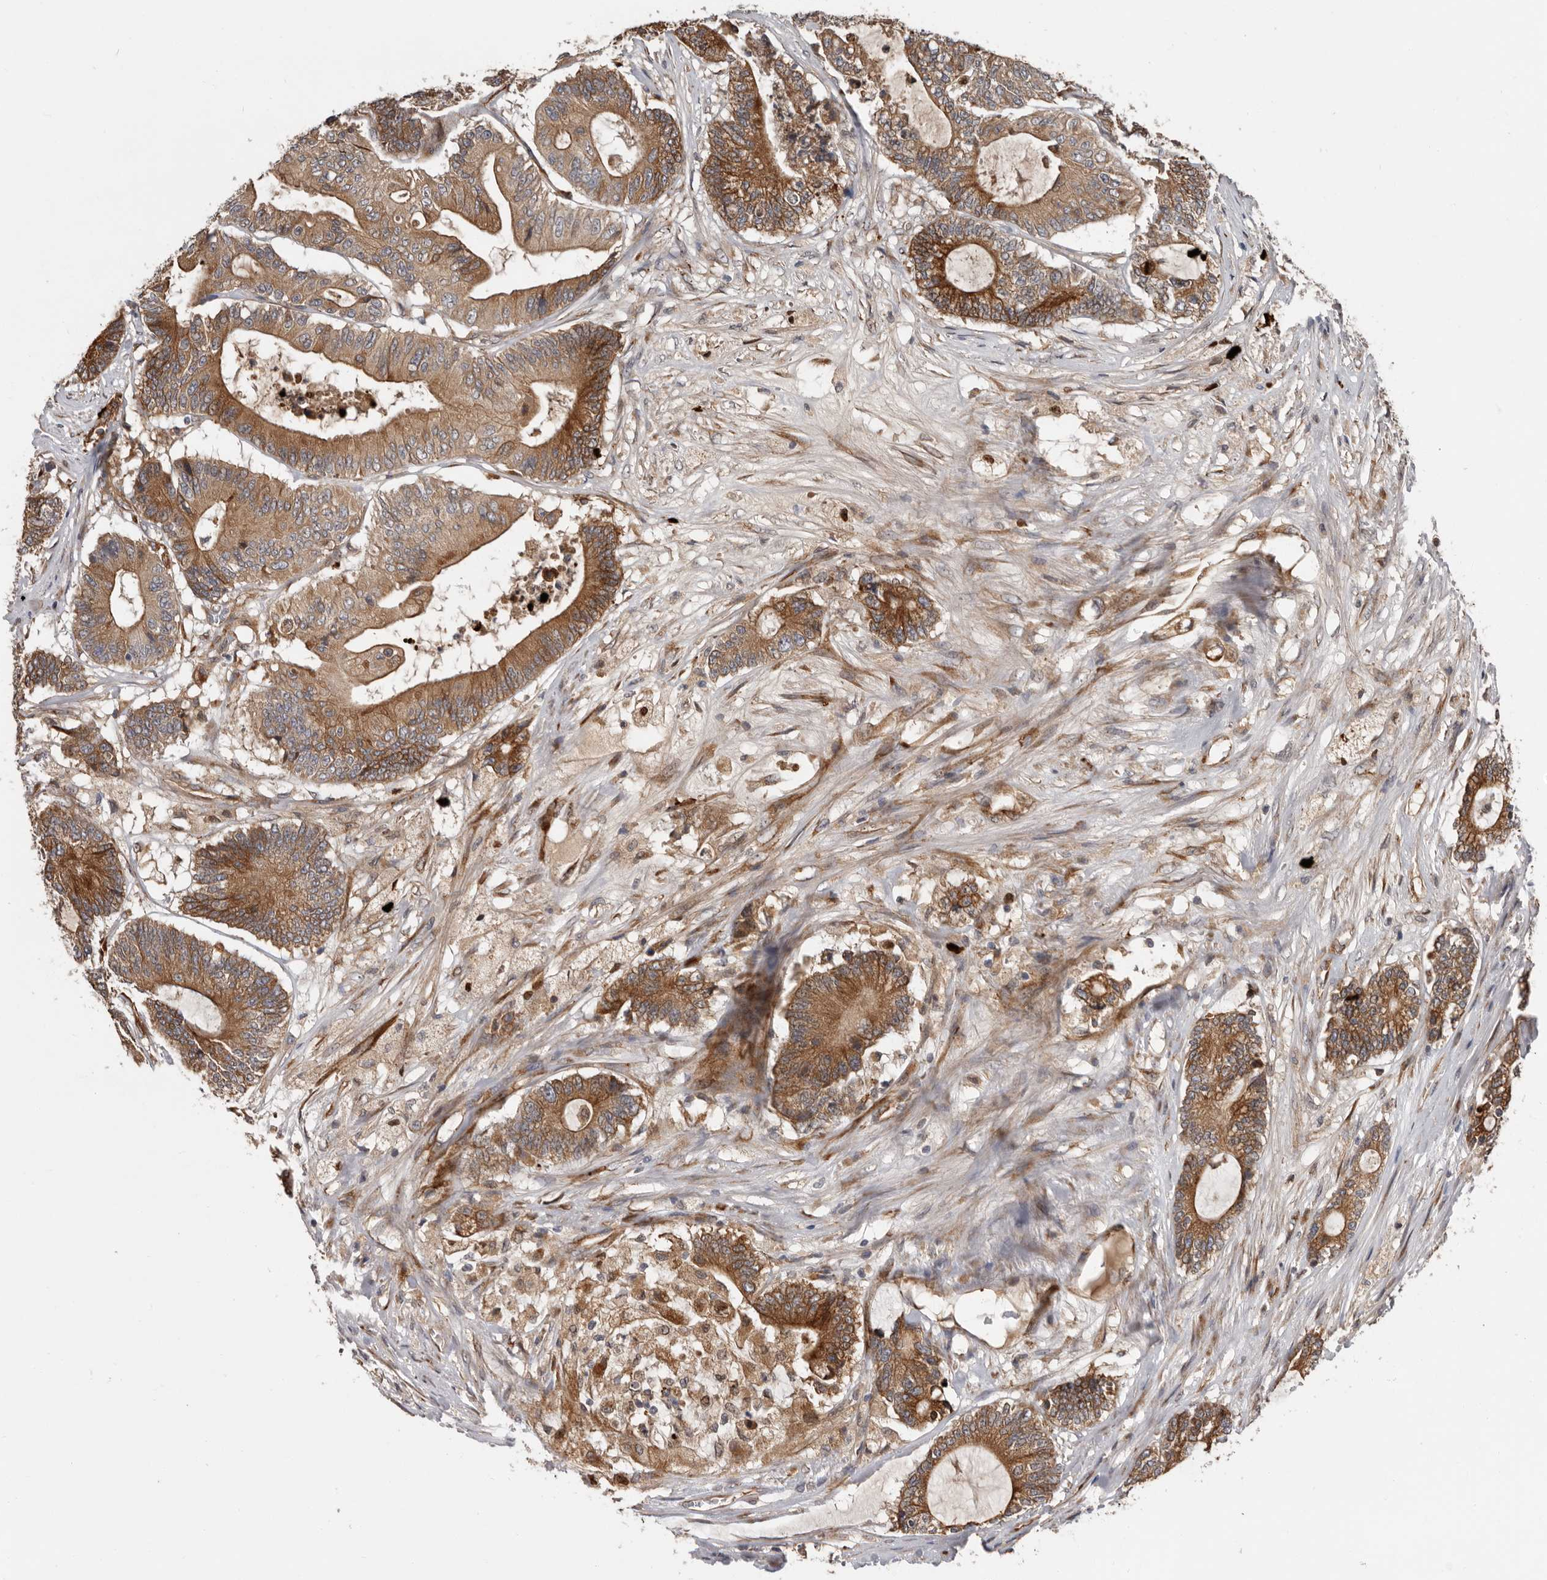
{"staining": {"intensity": "strong", "quantity": ">75%", "location": "cytoplasmic/membranous"}, "tissue": "colorectal cancer", "cell_type": "Tumor cells", "image_type": "cancer", "snomed": [{"axis": "morphology", "description": "Adenocarcinoma, NOS"}, {"axis": "topography", "description": "Colon"}], "caption": "Strong cytoplasmic/membranous protein positivity is present in approximately >75% of tumor cells in colorectal cancer.", "gene": "MTF1", "patient": {"sex": "female", "age": 84}}